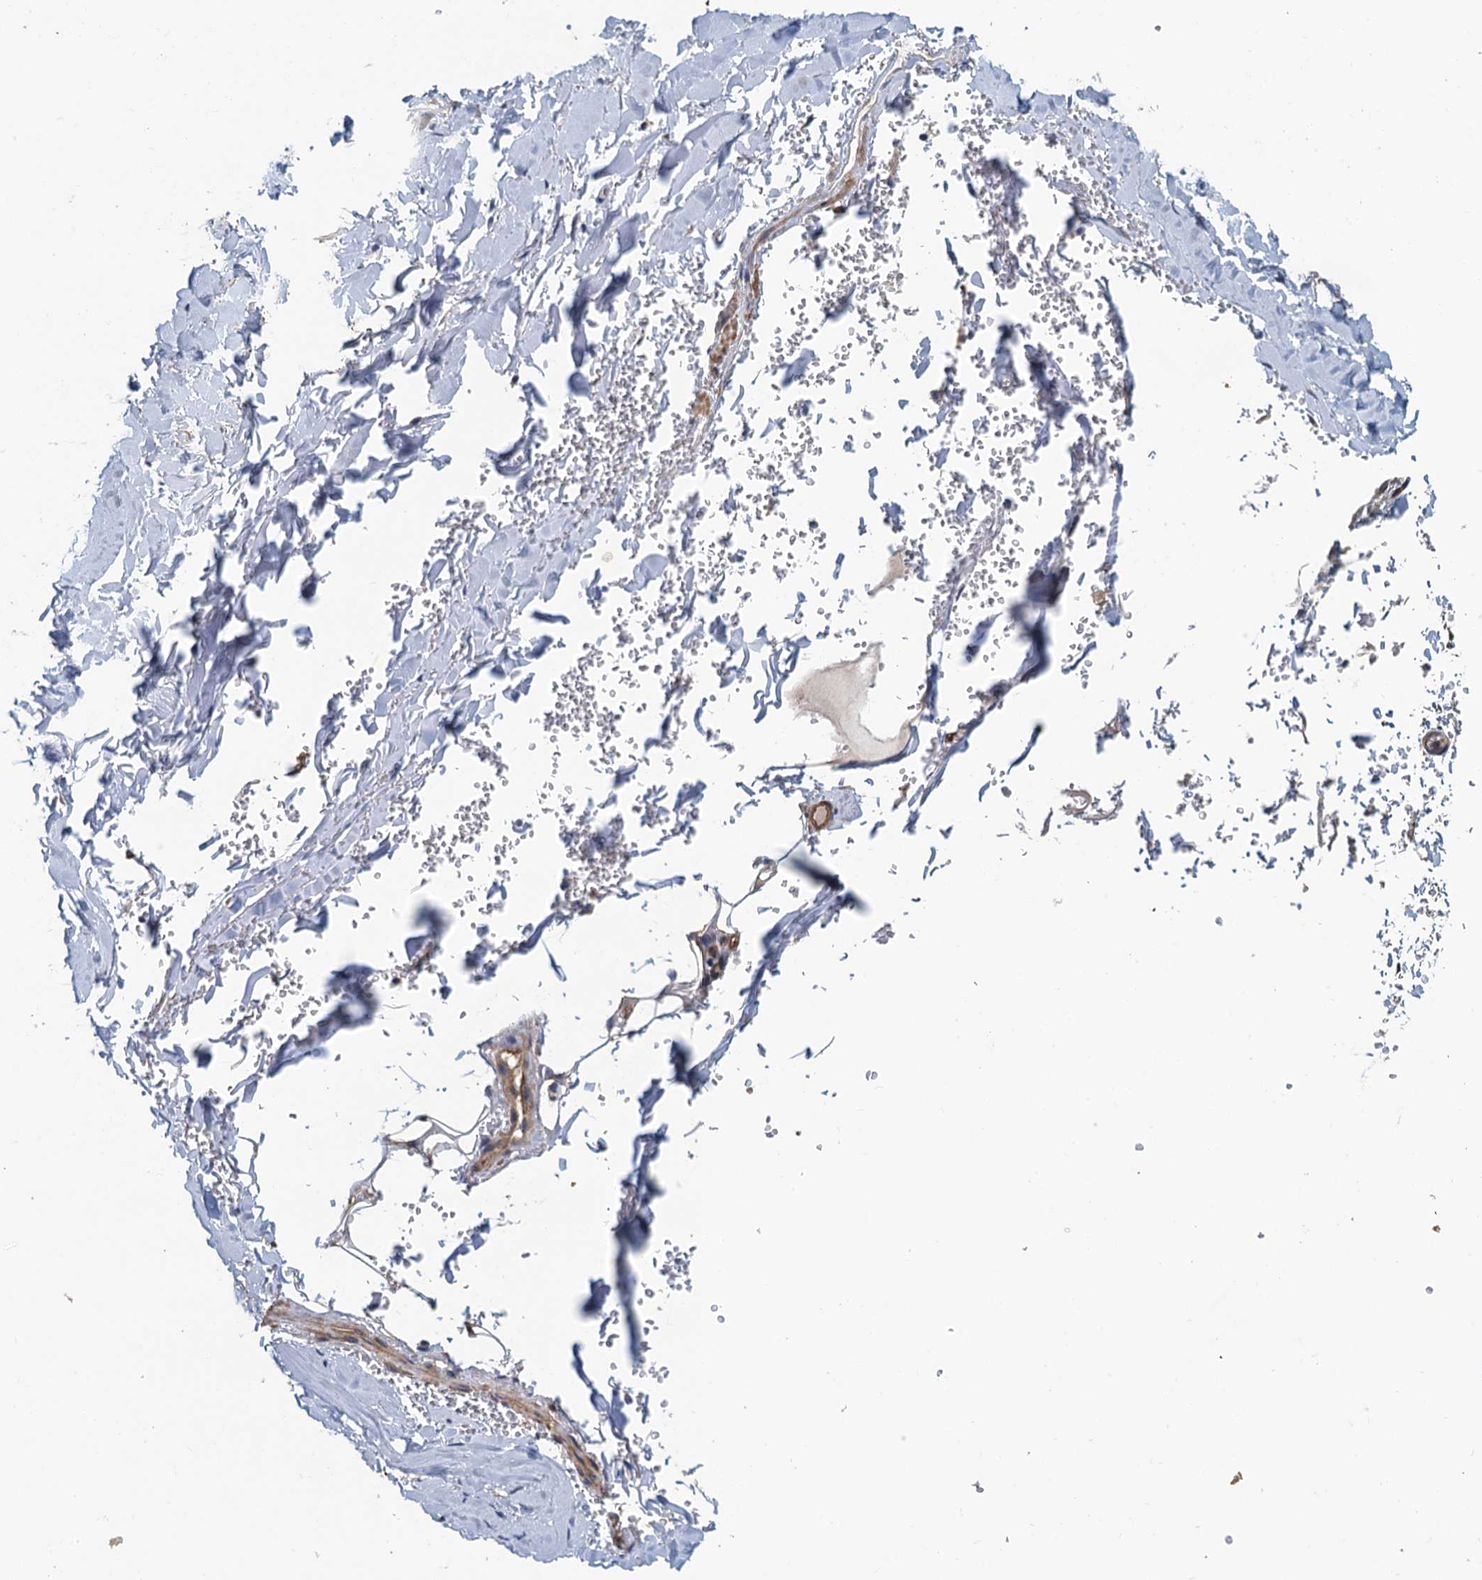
{"staining": {"intensity": "weak", "quantity": ">75%", "location": "cytoplasmic/membranous"}, "tissue": "adipose tissue", "cell_type": "Adipocytes", "image_type": "normal", "snomed": [{"axis": "morphology", "description": "Normal tissue, NOS"}, {"axis": "topography", "description": "Cartilage tissue"}], "caption": "Protein staining displays weak cytoplasmic/membranous positivity in approximately >75% of adipocytes in normal adipose tissue.", "gene": "MEAK7", "patient": {"sex": "female", "age": 63}}